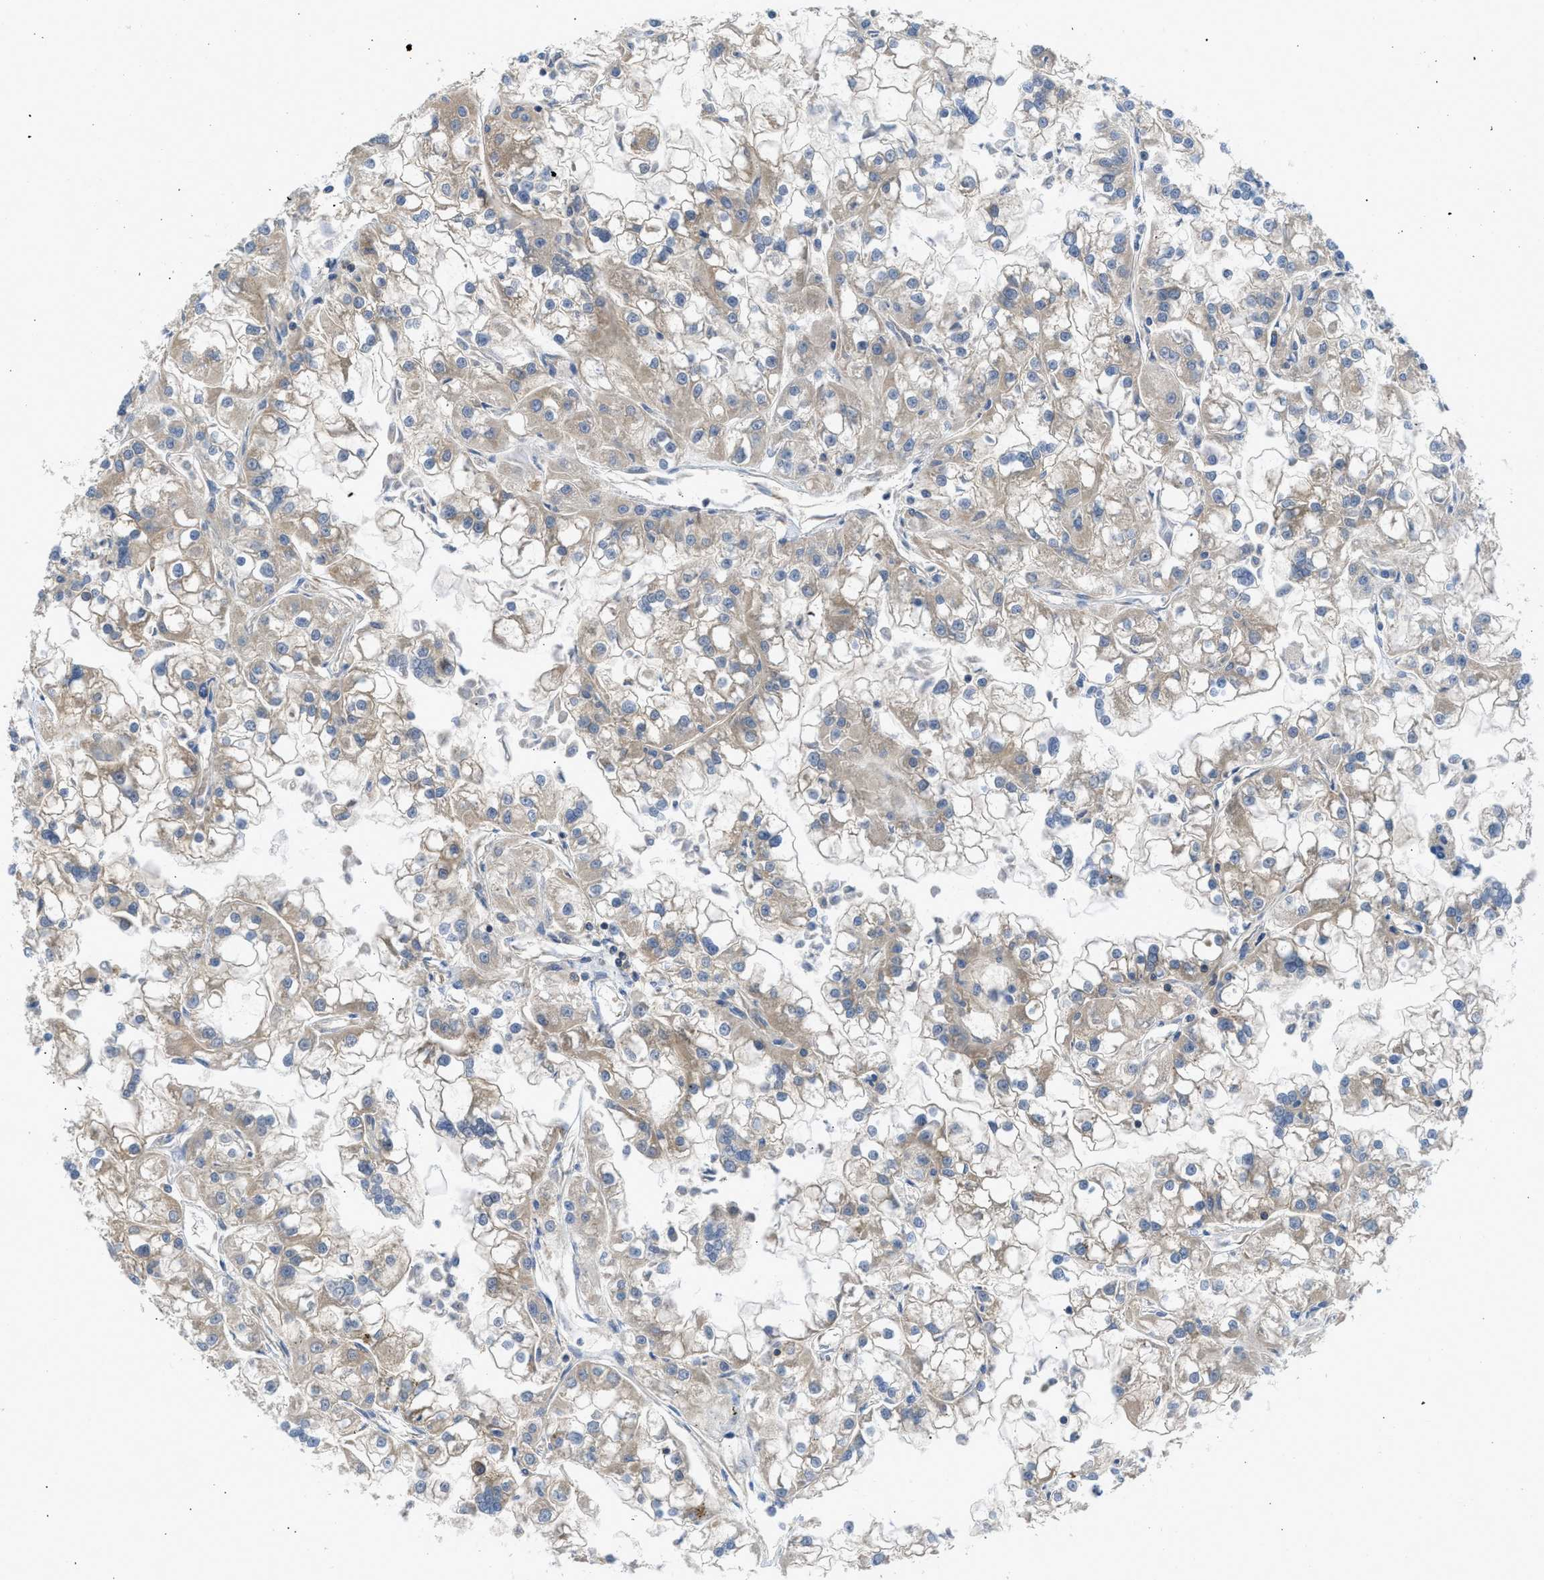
{"staining": {"intensity": "weak", "quantity": ">75%", "location": "cytoplasmic/membranous"}, "tissue": "renal cancer", "cell_type": "Tumor cells", "image_type": "cancer", "snomed": [{"axis": "morphology", "description": "Adenocarcinoma, NOS"}, {"axis": "topography", "description": "Kidney"}], "caption": "Immunohistochemistry (IHC) micrograph of neoplastic tissue: renal adenocarcinoma stained using immunohistochemistry (IHC) reveals low levels of weak protein expression localized specifically in the cytoplasmic/membranous of tumor cells, appearing as a cytoplasmic/membranous brown color.", "gene": "CHKB", "patient": {"sex": "female", "age": 52}}